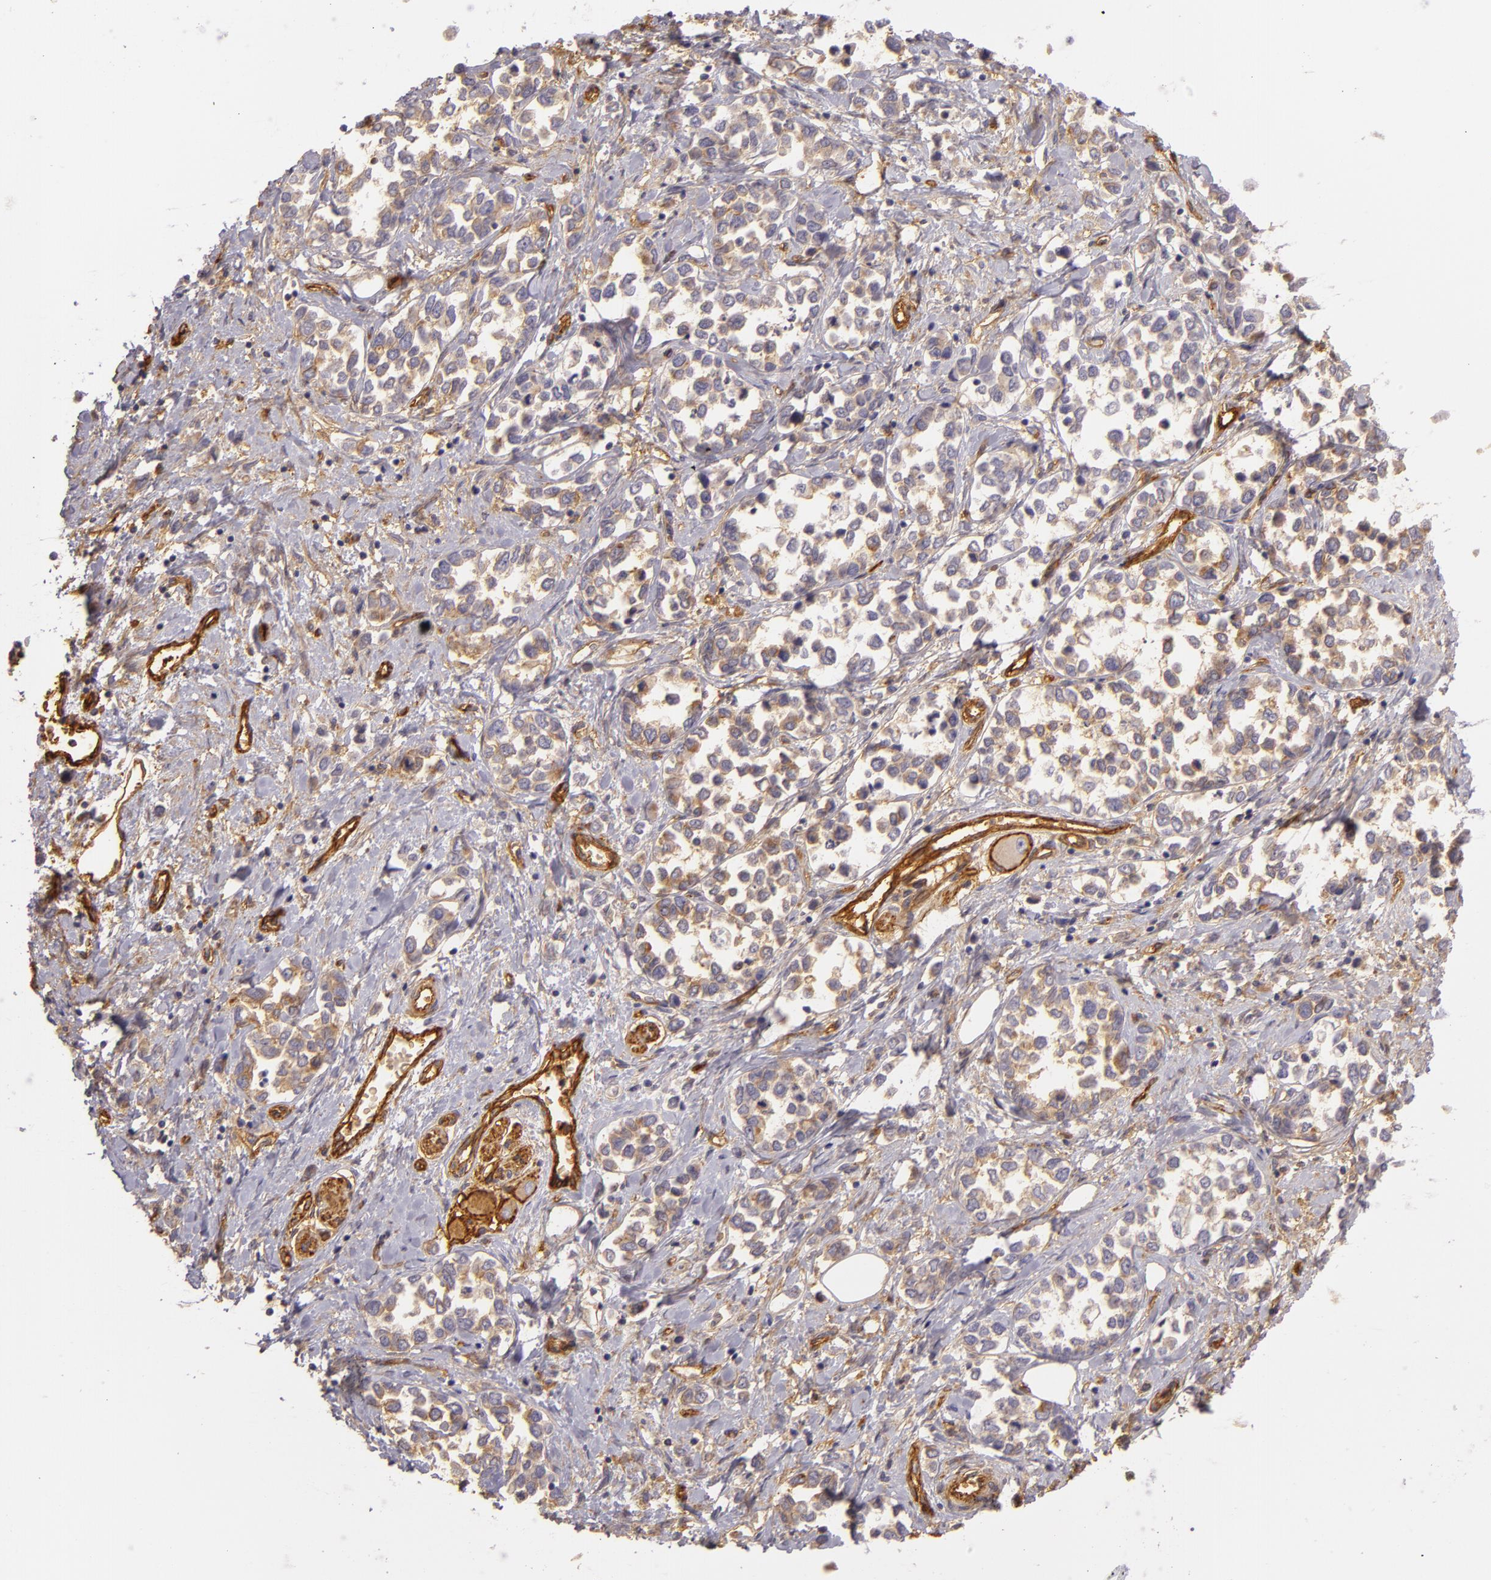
{"staining": {"intensity": "weak", "quantity": "<25%", "location": "cytoplasmic/membranous"}, "tissue": "stomach cancer", "cell_type": "Tumor cells", "image_type": "cancer", "snomed": [{"axis": "morphology", "description": "Adenocarcinoma, NOS"}, {"axis": "topography", "description": "Stomach, upper"}], "caption": "The photomicrograph exhibits no significant positivity in tumor cells of stomach cancer.", "gene": "CD59", "patient": {"sex": "male", "age": 76}}